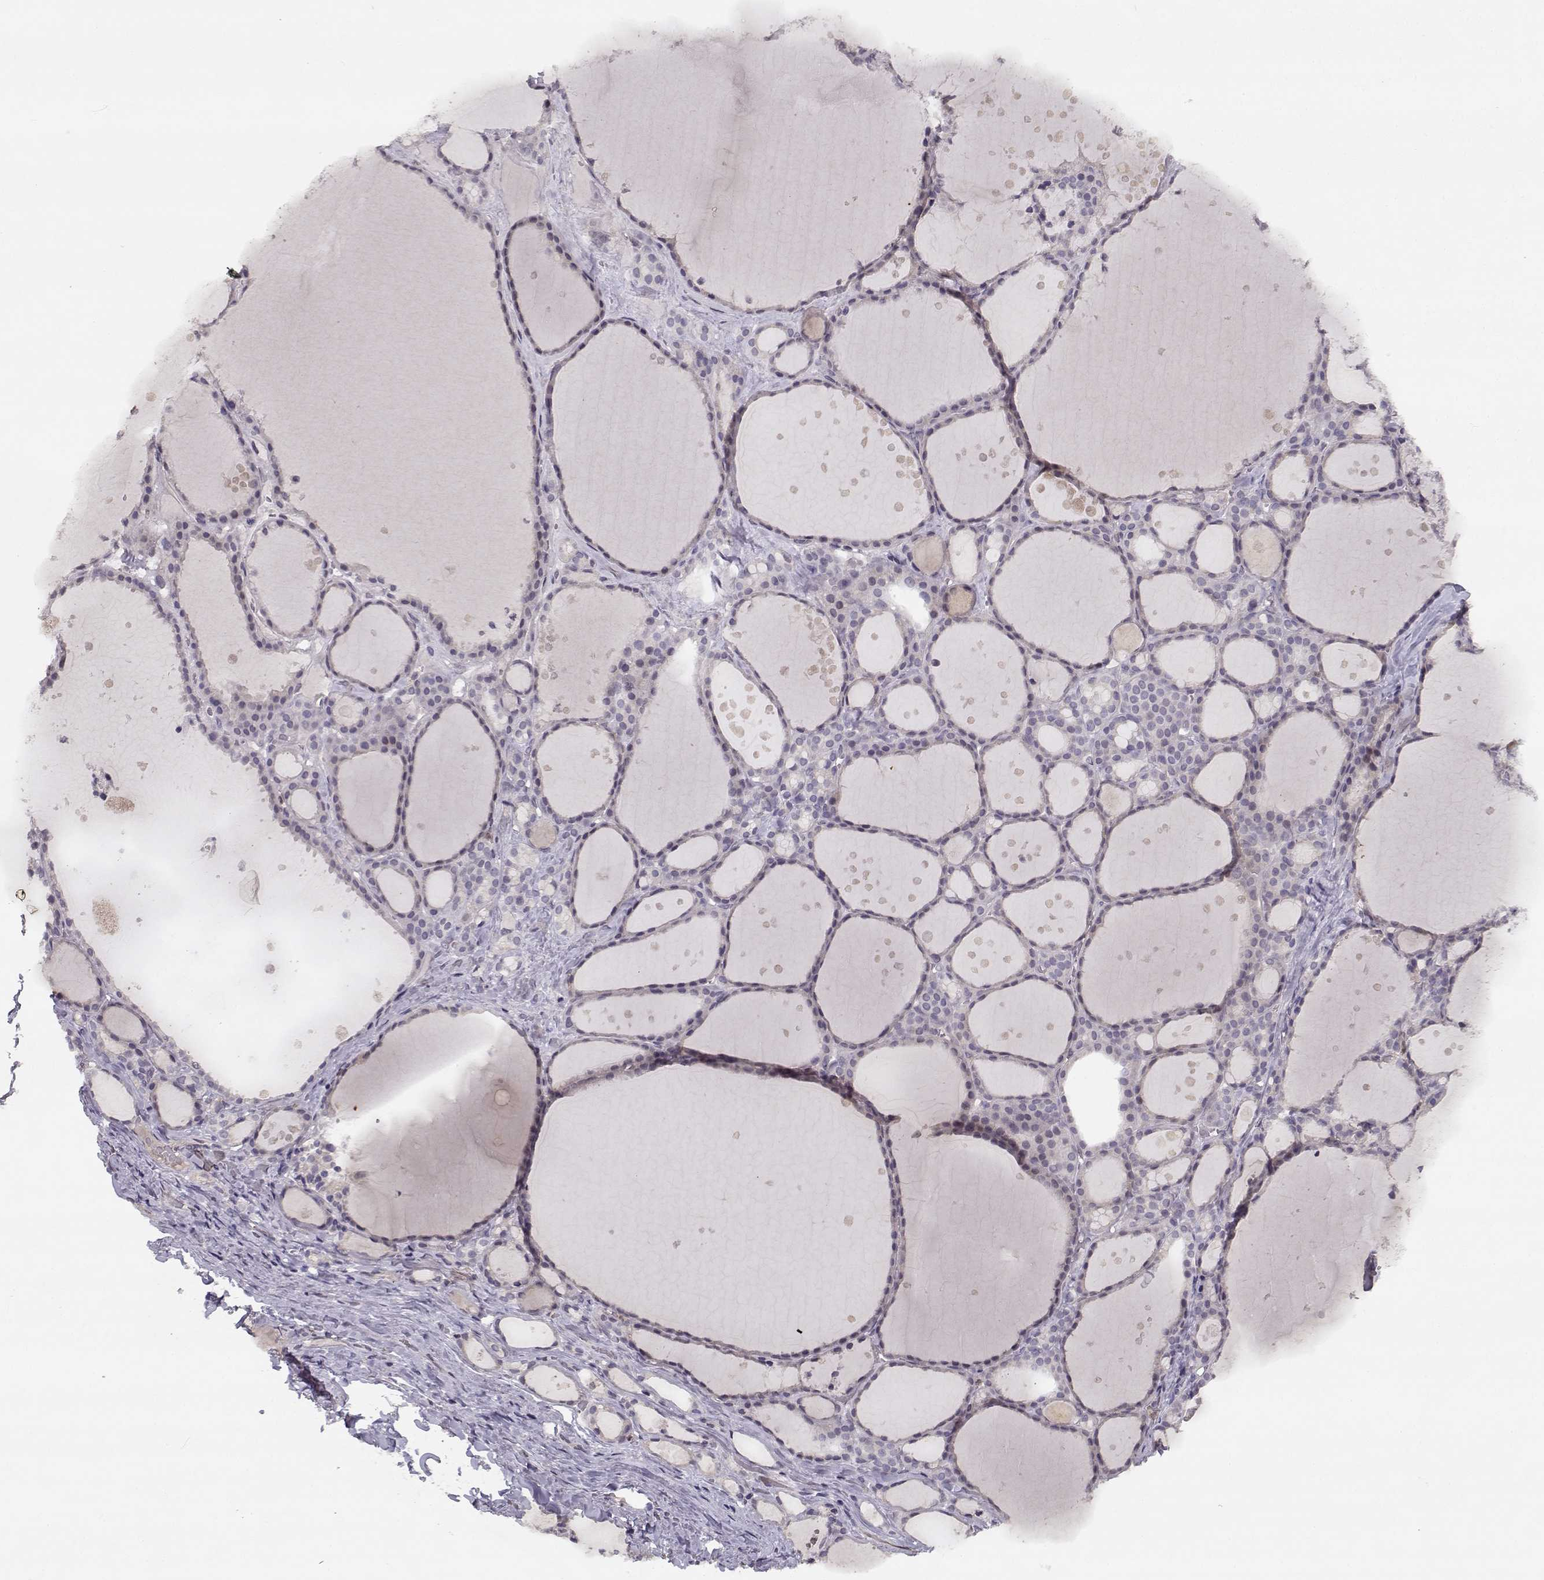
{"staining": {"intensity": "negative", "quantity": "none", "location": "none"}, "tissue": "thyroid gland", "cell_type": "Glandular cells", "image_type": "normal", "snomed": [{"axis": "morphology", "description": "Normal tissue, NOS"}, {"axis": "topography", "description": "Thyroid gland"}], "caption": "This photomicrograph is of benign thyroid gland stained with immunohistochemistry to label a protein in brown with the nuclei are counter-stained blue. There is no positivity in glandular cells.", "gene": "BMX", "patient": {"sex": "male", "age": 68}}